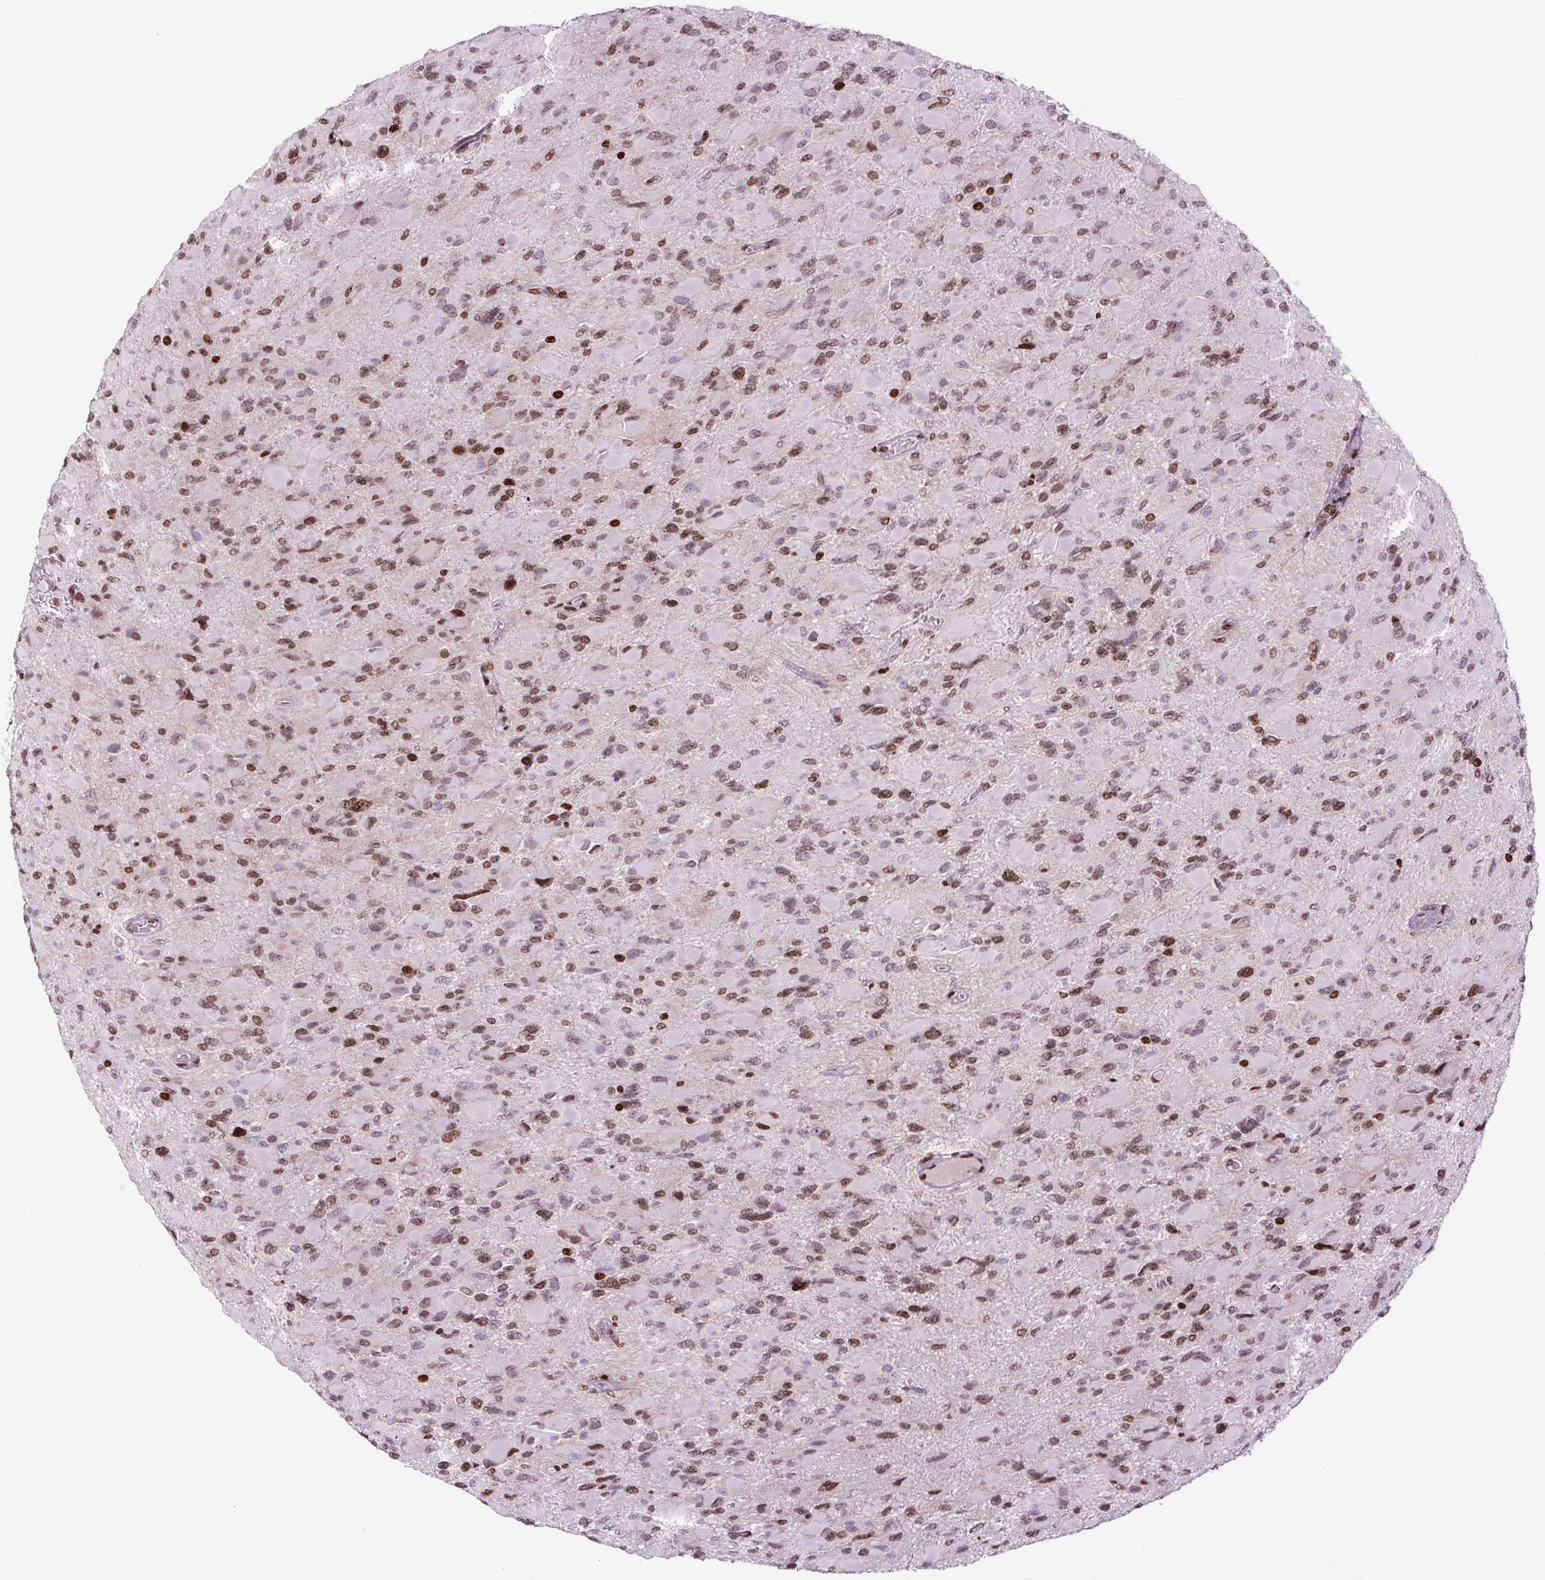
{"staining": {"intensity": "moderate", "quantity": ">75%", "location": "nuclear"}, "tissue": "glioma", "cell_type": "Tumor cells", "image_type": "cancer", "snomed": [{"axis": "morphology", "description": "Glioma, malignant, High grade"}, {"axis": "topography", "description": "Cerebral cortex"}], "caption": "A micrograph showing moderate nuclear expression in about >75% of tumor cells in glioma, as visualized by brown immunohistochemical staining.", "gene": "H1-3", "patient": {"sex": "female", "age": 36}}